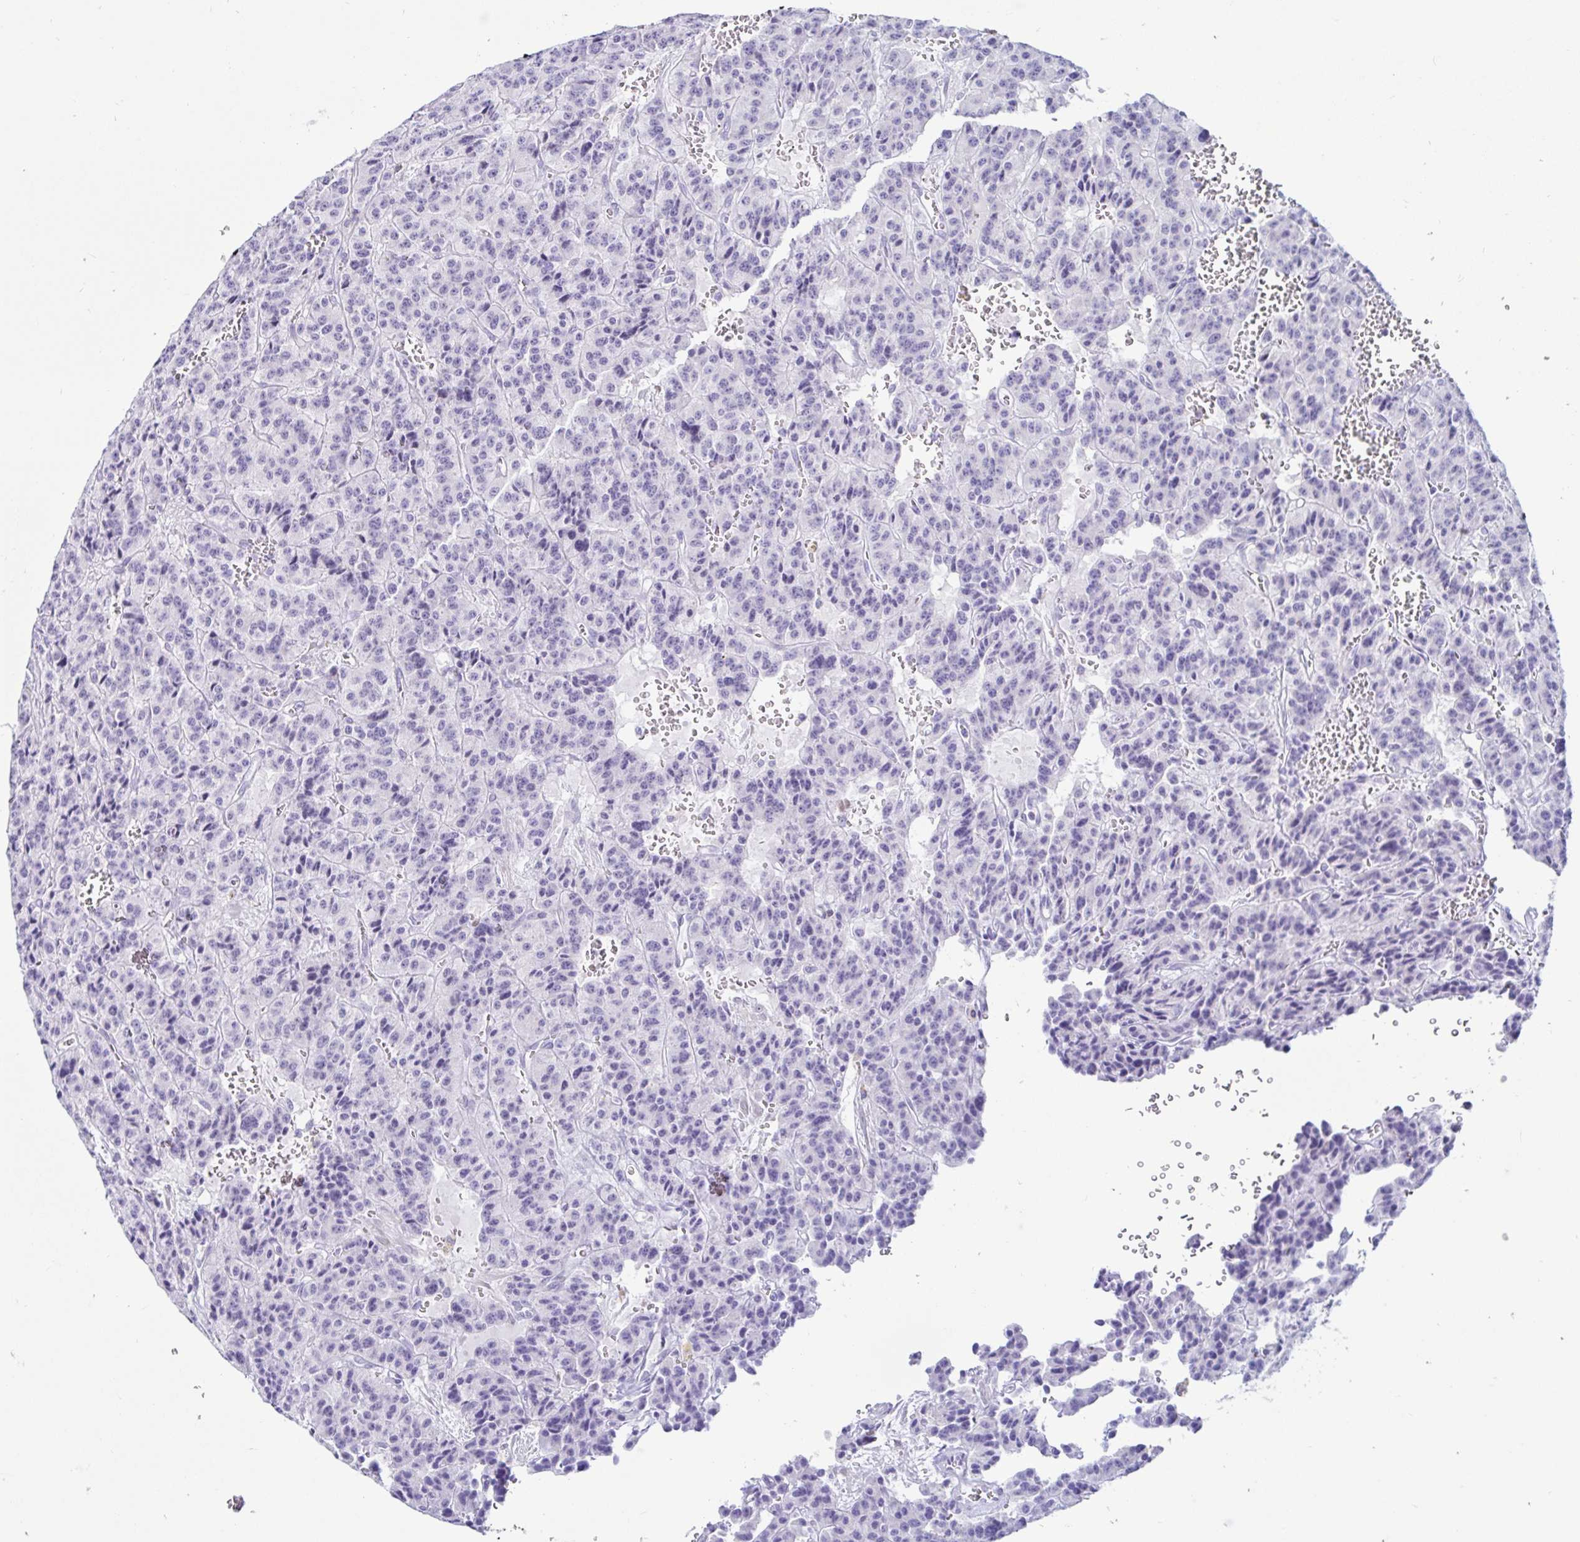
{"staining": {"intensity": "negative", "quantity": "none", "location": "none"}, "tissue": "carcinoid", "cell_type": "Tumor cells", "image_type": "cancer", "snomed": [{"axis": "morphology", "description": "Carcinoid, malignant, NOS"}, {"axis": "topography", "description": "Lung"}], "caption": "DAB (3,3'-diaminobenzidine) immunohistochemical staining of carcinoid displays no significant expression in tumor cells. (DAB (3,3'-diaminobenzidine) IHC, high magnification).", "gene": "BEST1", "patient": {"sex": "female", "age": 71}}